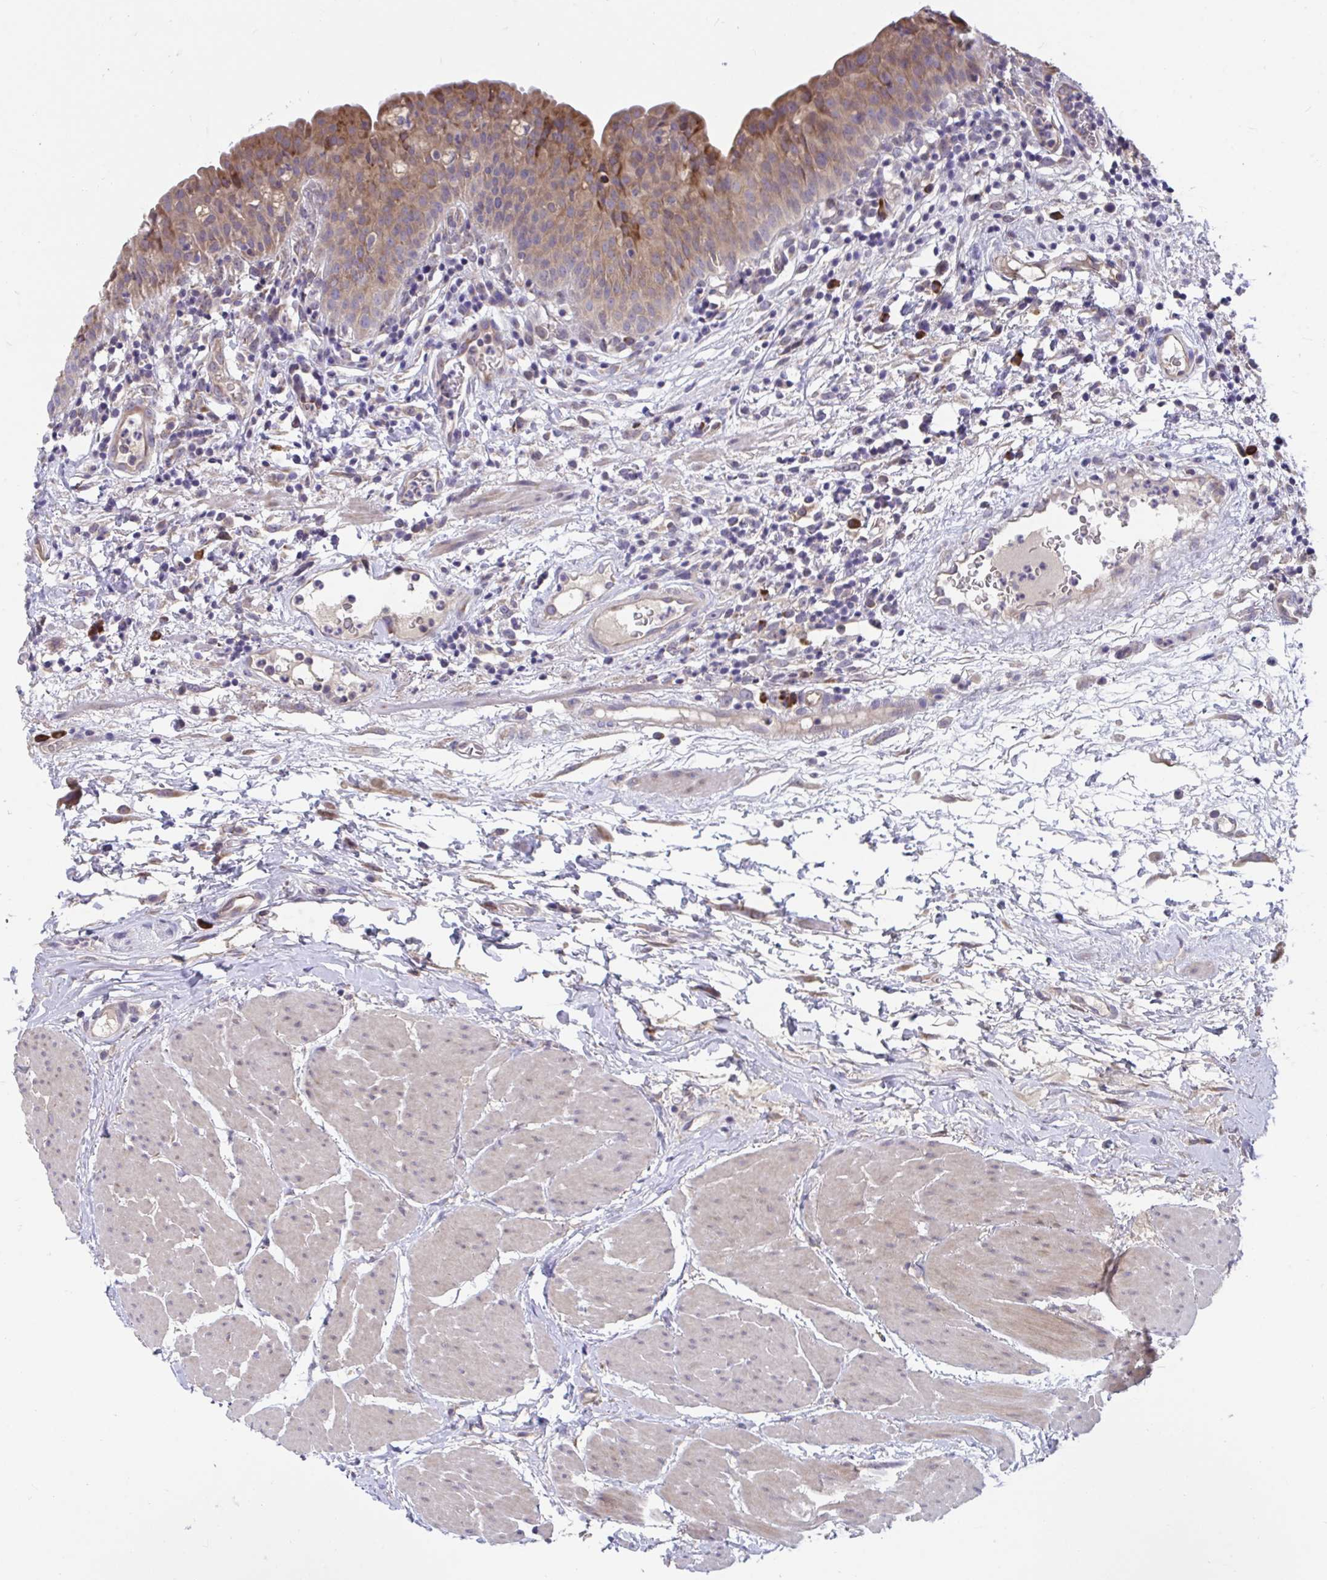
{"staining": {"intensity": "moderate", "quantity": "25%-75%", "location": "cytoplasmic/membranous"}, "tissue": "urinary bladder", "cell_type": "Urothelial cells", "image_type": "normal", "snomed": [{"axis": "morphology", "description": "Normal tissue, NOS"}, {"axis": "morphology", "description": "Inflammation, NOS"}, {"axis": "topography", "description": "Urinary bladder"}], "caption": "Immunohistochemical staining of benign human urinary bladder reveals medium levels of moderate cytoplasmic/membranous expression in about 25%-75% of urothelial cells. The staining is performed using DAB (3,3'-diaminobenzidine) brown chromogen to label protein expression. The nuclei are counter-stained blue using hematoxylin.", "gene": "SUSD4", "patient": {"sex": "male", "age": 57}}